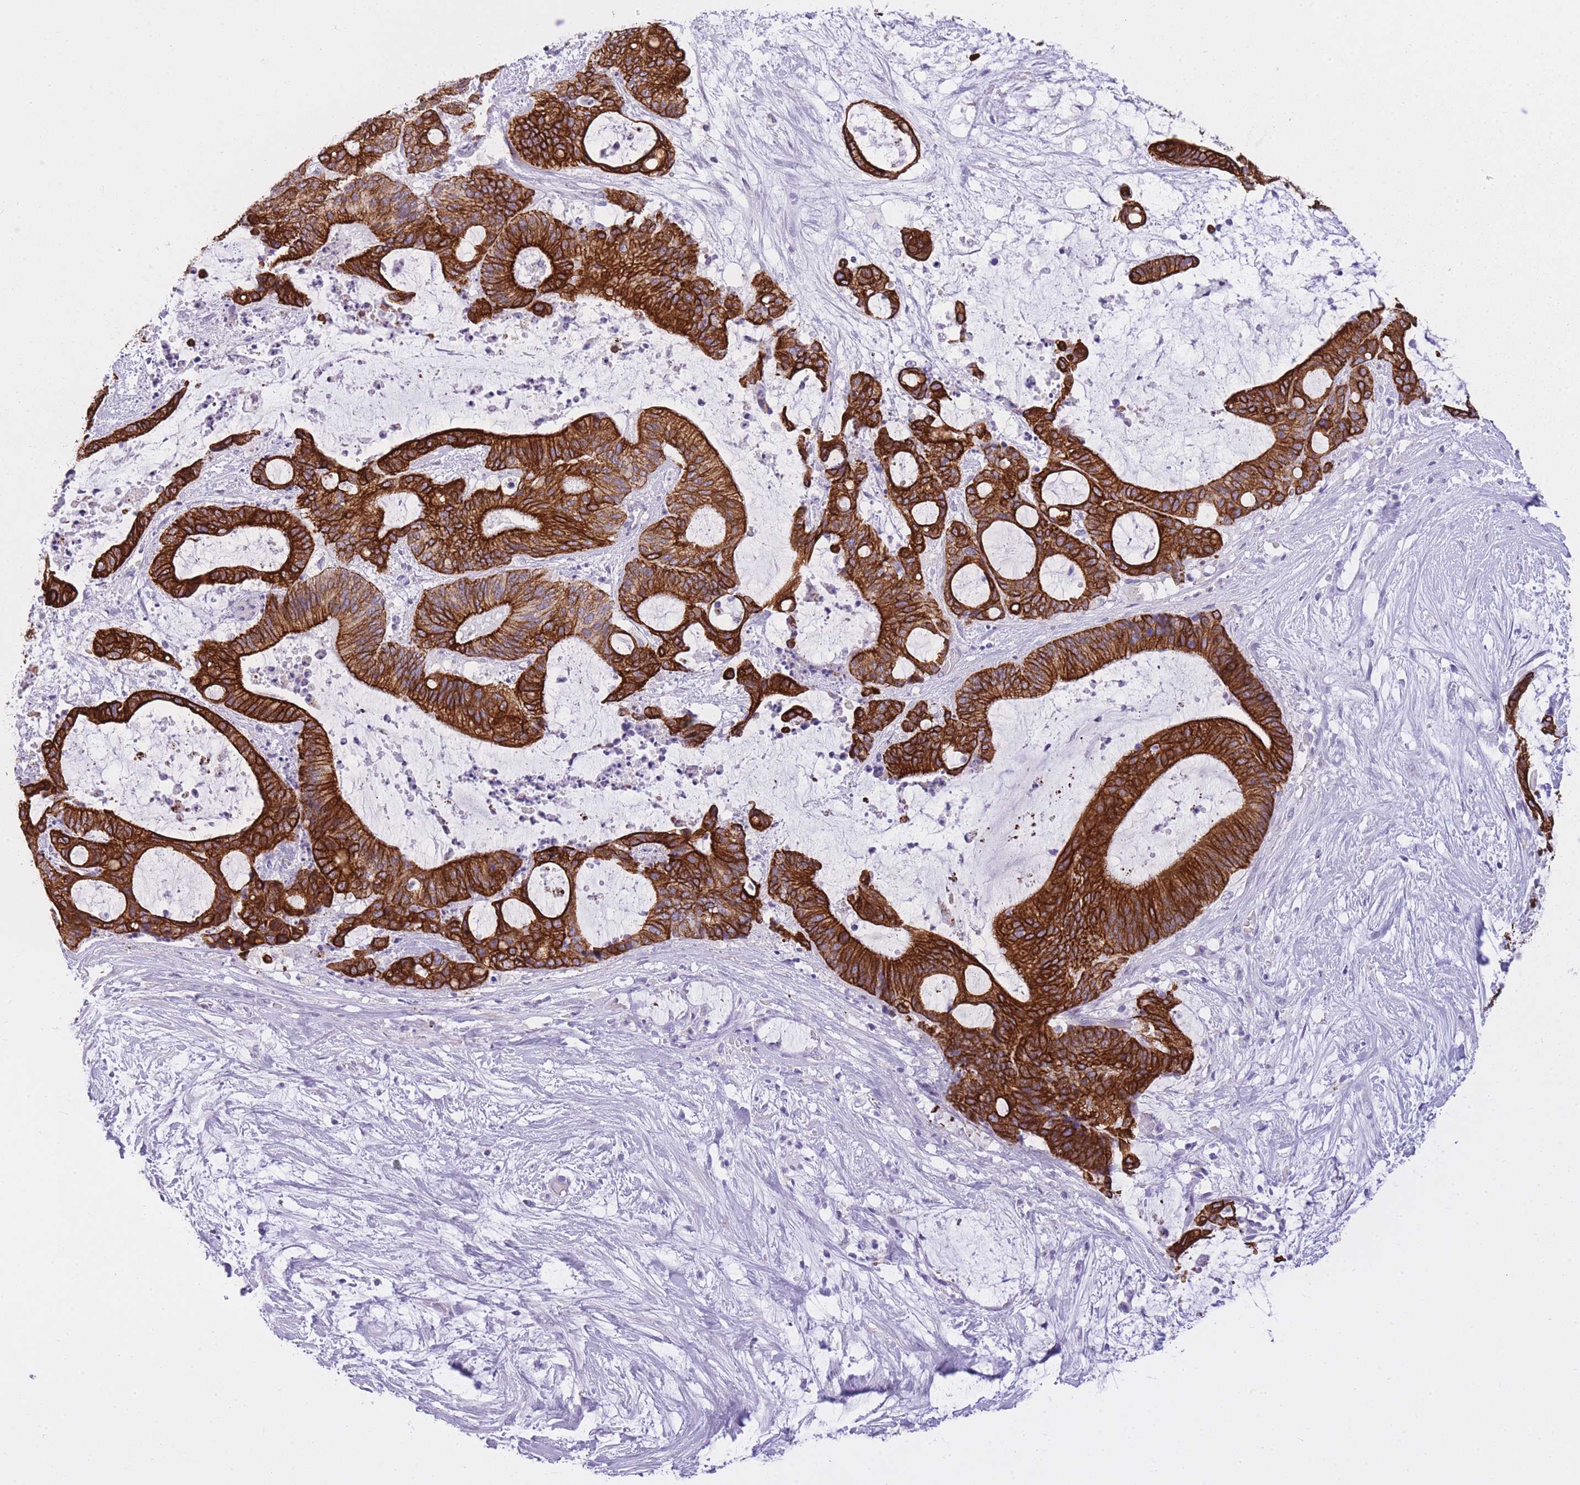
{"staining": {"intensity": "strong", "quantity": ">75%", "location": "cytoplasmic/membranous"}, "tissue": "liver cancer", "cell_type": "Tumor cells", "image_type": "cancer", "snomed": [{"axis": "morphology", "description": "Normal tissue, NOS"}, {"axis": "morphology", "description": "Cholangiocarcinoma"}, {"axis": "topography", "description": "Liver"}, {"axis": "topography", "description": "Peripheral nerve tissue"}], "caption": "Liver cholangiocarcinoma stained with a brown dye reveals strong cytoplasmic/membranous positive expression in approximately >75% of tumor cells.", "gene": "RADX", "patient": {"sex": "female", "age": 73}}